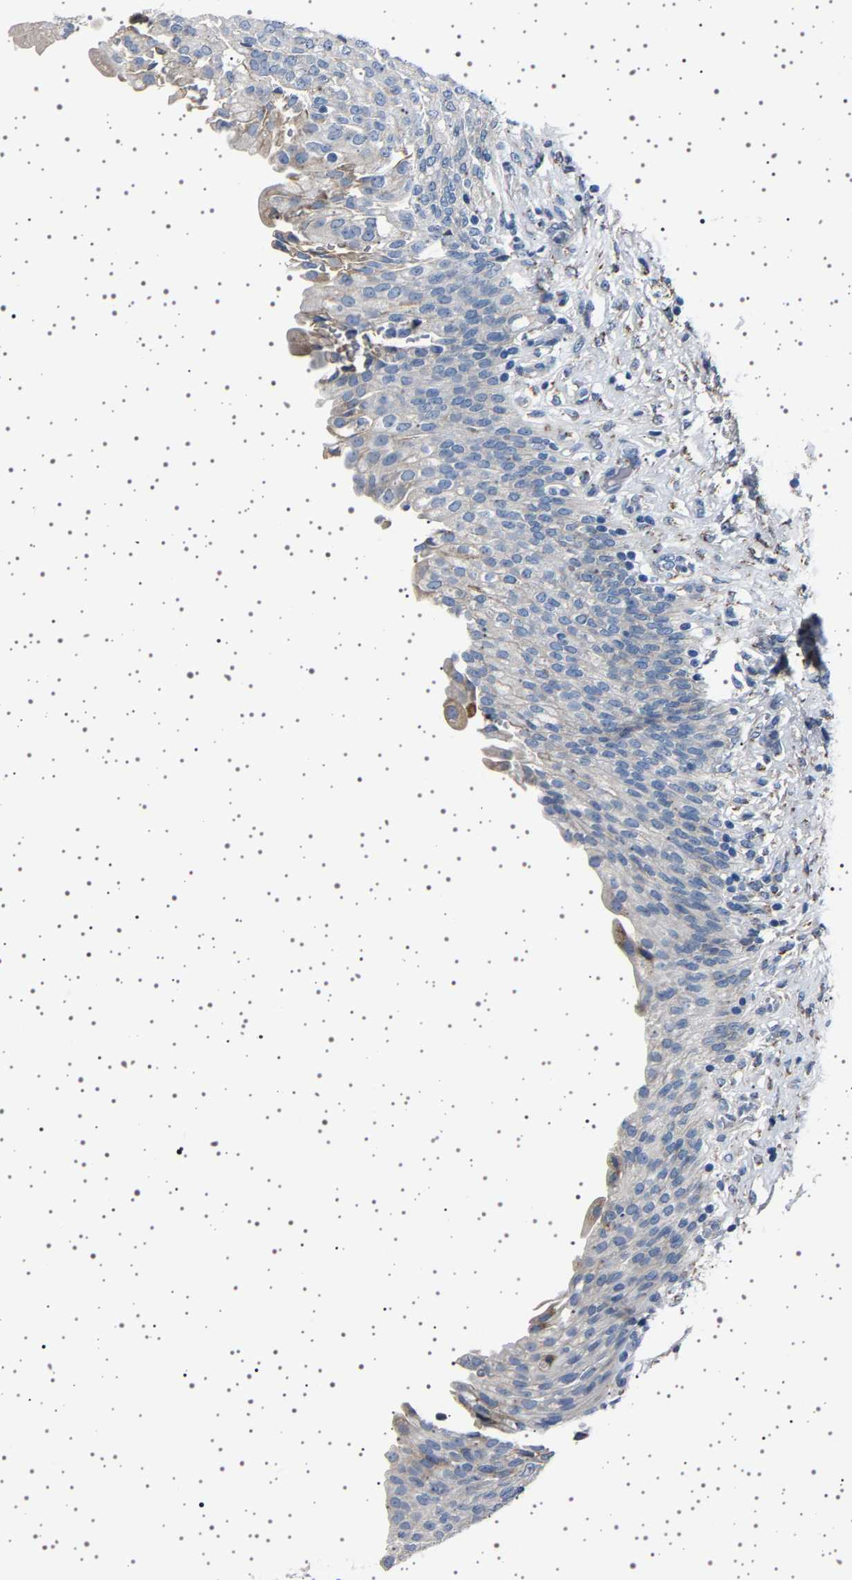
{"staining": {"intensity": "weak", "quantity": "<25%", "location": "cytoplasmic/membranous"}, "tissue": "urinary bladder", "cell_type": "Urothelial cells", "image_type": "normal", "snomed": [{"axis": "morphology", "description": "Urothelial carcinoma, High grade"}, {"axis": "topography", "description": "Urinary bladder"}], "caption": "The photomicrograph exhibits no significant expression in urothelial cells of urinary bladder.", "gene": "FTCD", "patient": {"sex": "male", "age": 46}}